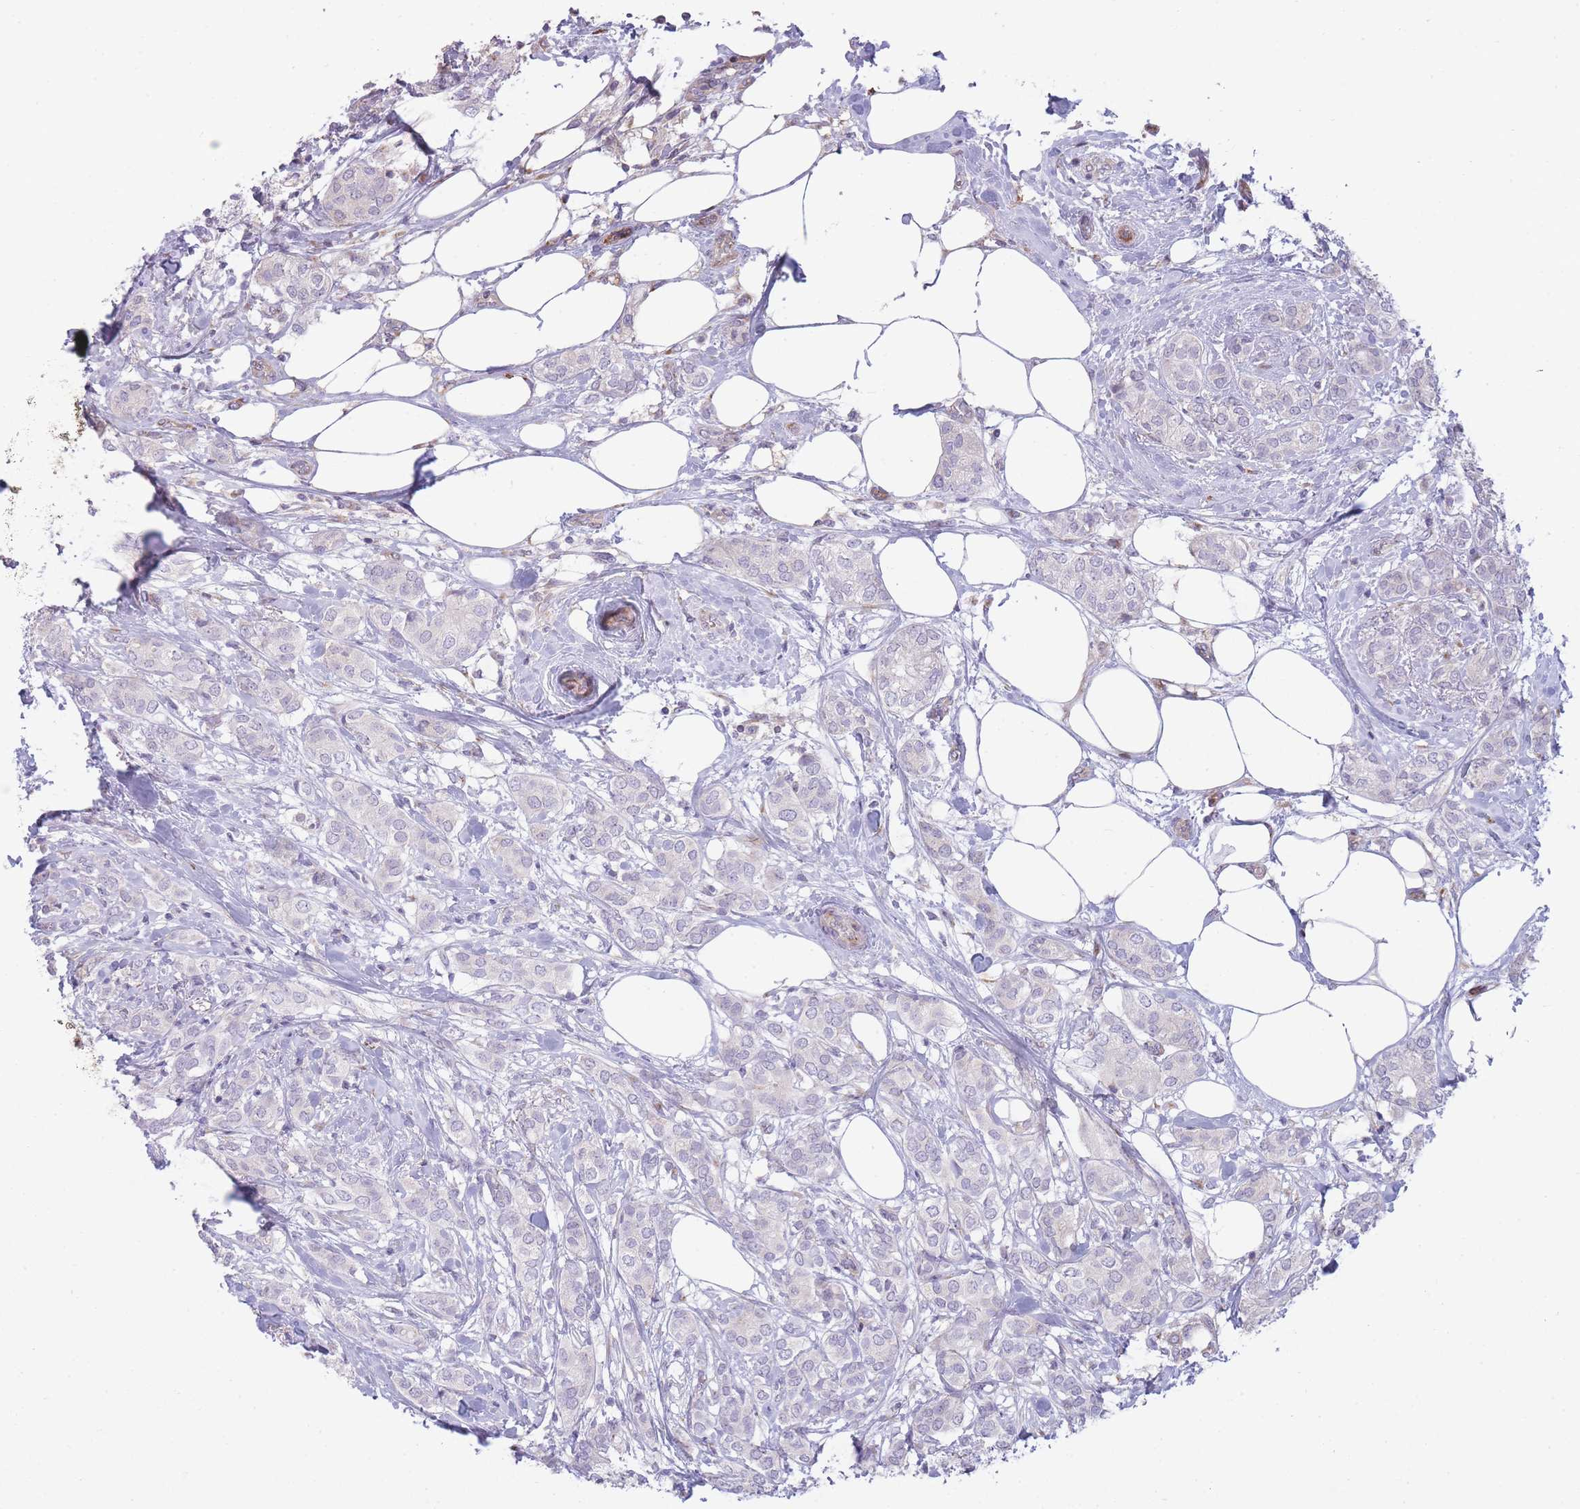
{"staining": {"intensity": "negative", "quantity": "none", "location": "none"}, "tissue": "breast cancer", "cell_type": "Tumor cells", "image_type": "cancer", "snomed": [{"axis": "morphology", "description": "Duct carcinoma"}, {"axis": "topography", "description": "Breast"}], "caption": "An immunohistochemistry (IHC) histopathology image of breast cancer (infiltrating ductal carcinoma) is shown. There is no staining in tumor cells of breast cancer (infiltrating ductal carcinoma).", "gene": "PPP3R2", "patient": {"sex": "female", "age": 73}}